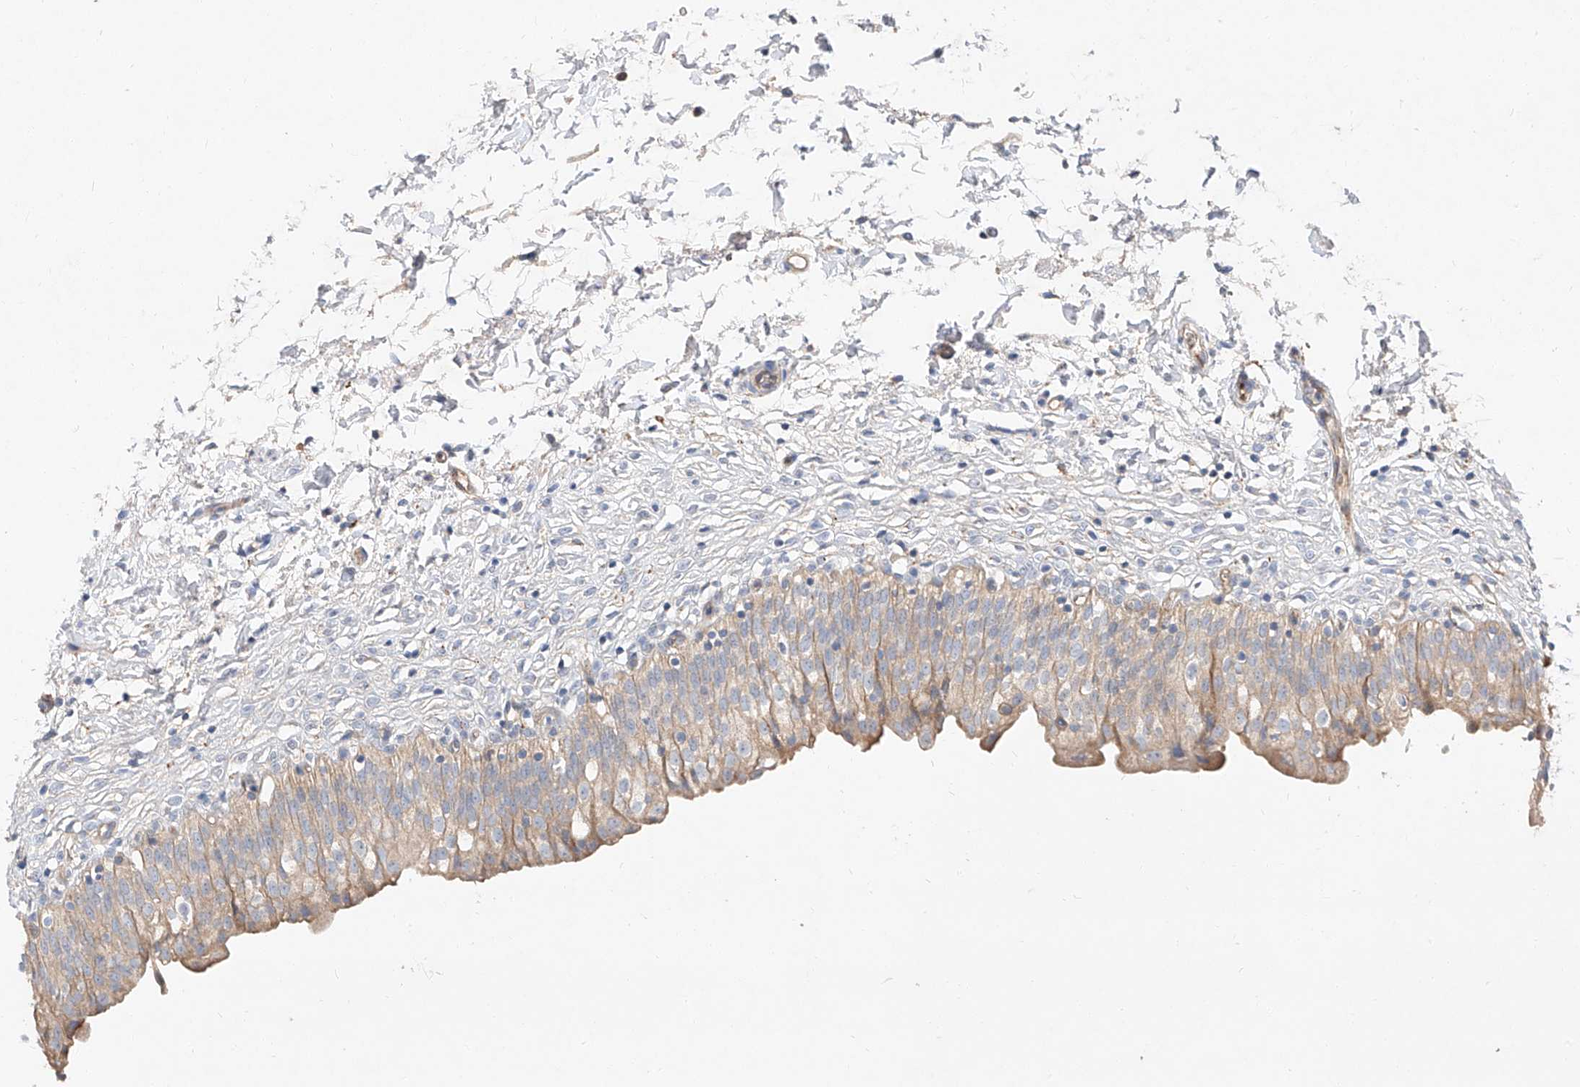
{"staining": {"intensity": "moderate", "quantity": ">75%", "location": "cytoplasmic/membranous"}, "tissue": "urinary bladder", "cell_type": "Urothelial cells", "image_type": "normal", "snomed": [{"axis": "morphology", "description": "Normal tissue, NOS"}, {"axis": "topography", "description": "Urinary bladder"}], "caption": "This is a histology image of IHC staining of normal urinary bladder, which shows moderate staining in the cytoplasmic/membranous of urothelial cells.", "gene": "DIRAS3", "patient": {"sex": "male", "age": 55}}